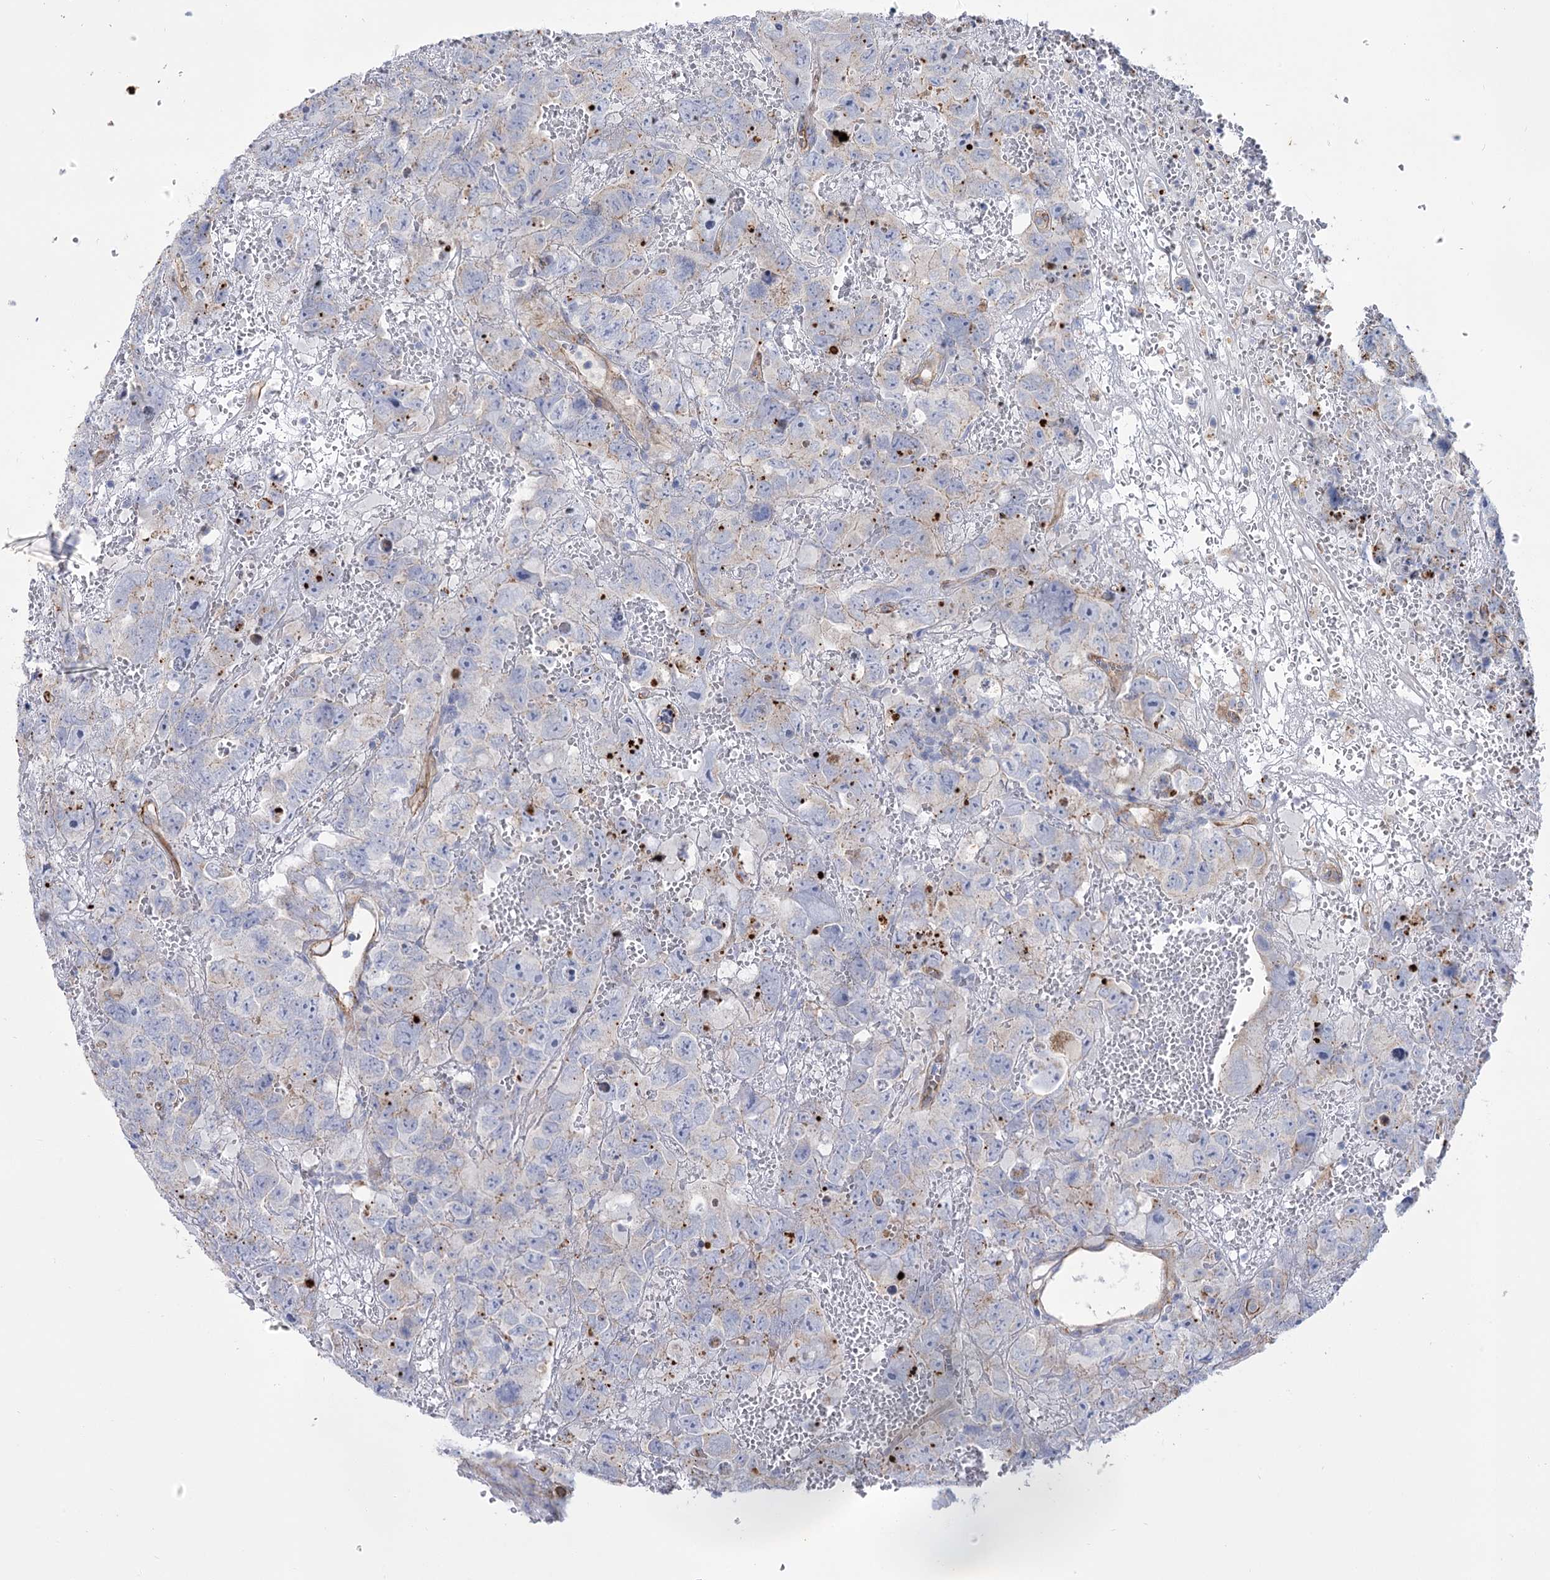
{"staining": {"intensity": "negative", "quantity": "none", "location": "none"}, "tissue": "testis cancer", "cell_type": "Tumor cells", "image_type": "cancer", "snomed": [{"axis": "morphology", "description": "Carcinoma, Embryonal, NOS"}, {"axis": "topography", "description": "Testis"}], "caption": "Testis cancer (embryonal carcinoma) stained for a protein using immunohistochemistry exhibits no staining tumor cells.", "gene": "TMEM164", "patient": {"sex": "male", "age": 45}}